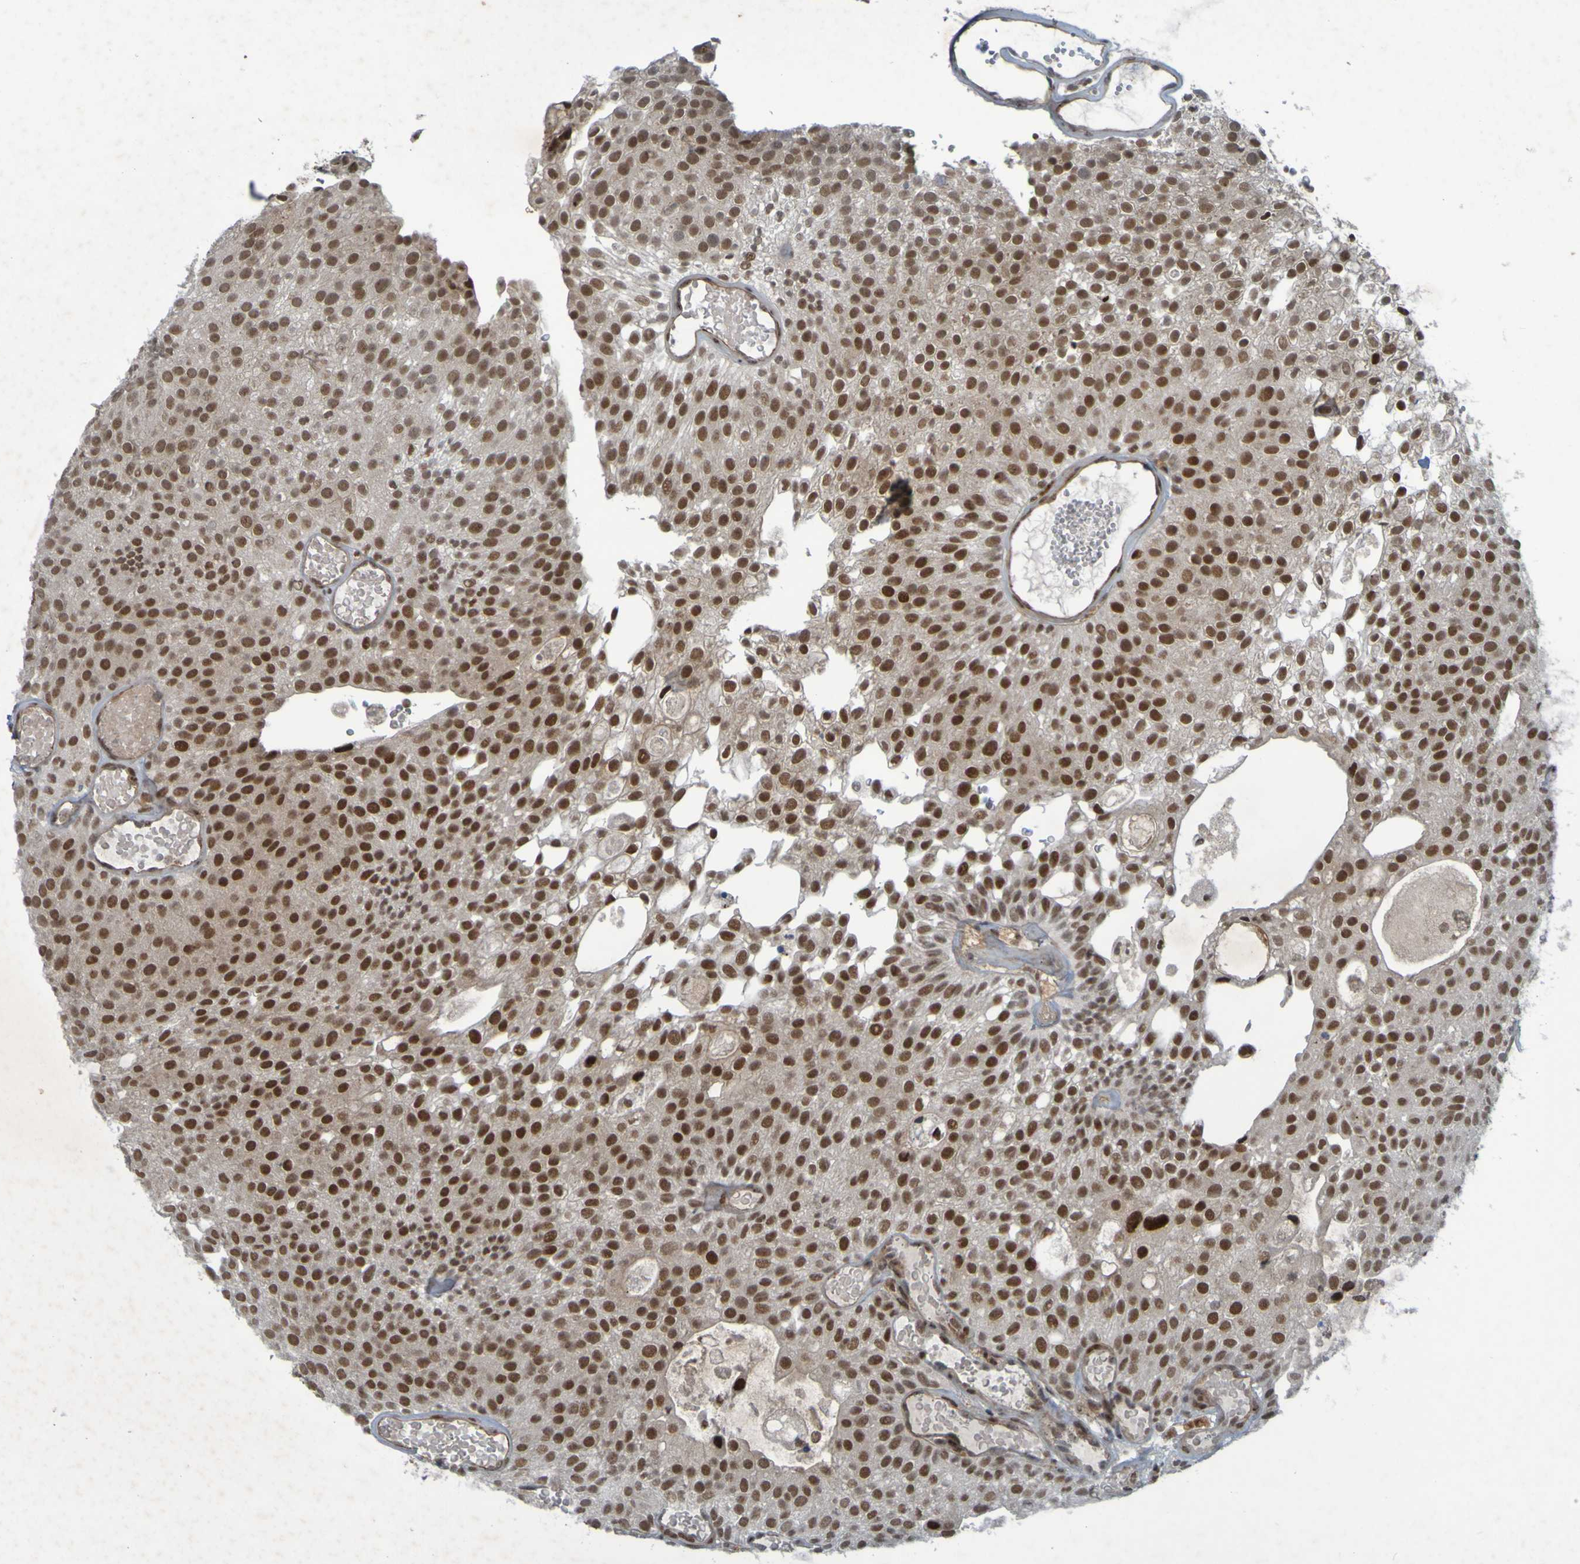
{"staining": {"intensity": "strong", "quantity": ">75%", "location": "cytoplasmic/membranous,nuclear"}, "tissue": "urothelial cancer", "cell_type": "Tumor cells", "image_type": "cancer", "snomed": [{"axis": "morphology", "description": "Urothelial carcinoma, High grade"}, {"axis": "topography", "description": "Urinary bladder"}], "caption": "The micrograph exhibits staining of urothelial carcinoma (high-grade), revealing strong cytoplasmic/membranous and nuclear protein staining (brown color) within tumor cells.", "gene": "MCPH1", "patient": {"sex": "male", "age": 57}}